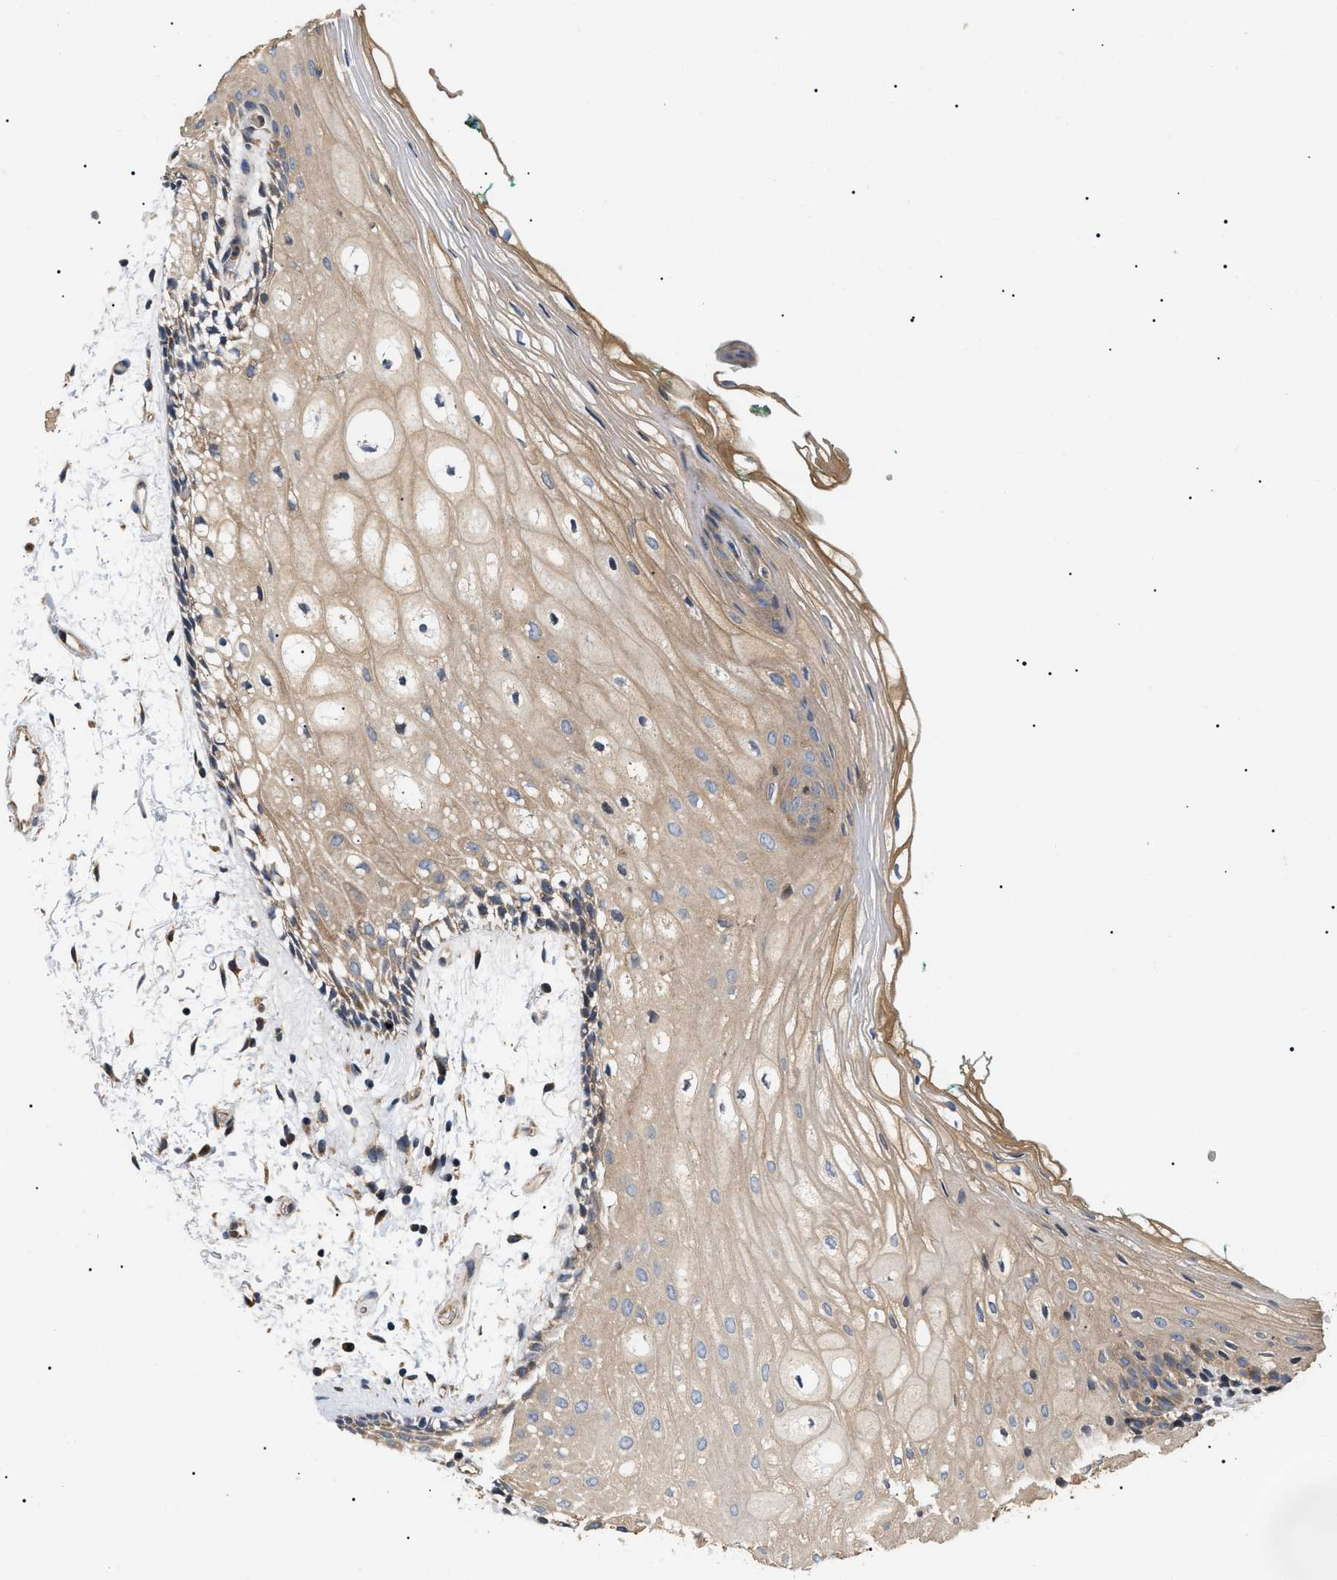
{"staining": {"intensity": "moderate", "quantity": ">75%", "location": "cytoplasmic/membranous"}, "tissue": "oral mucosa", "cell_type": "Squamous epithelial cells", "image_type": "normal", "snomed": [{"axis": "morphology", "description": "Normal tissue, NOS"}, {"axis": "topography", "description": "Skeletal muscle"}, {"axis": "topography", "description": "Oral tissue"}, {"axis": "topography", "description": "Peripheral nerve tissue"}], "caption": "Protein staining of benign oral mucosa shows moderate cytoplasmic/membranous staining in about >75% of squamous epithelial cells. Using DAB (brown) and hematoxylin (blue) stains, captured at high magnification using brightfield microscopy.", "gene": "PPM1B", "patient": {"sex": "female", "age": 84}}